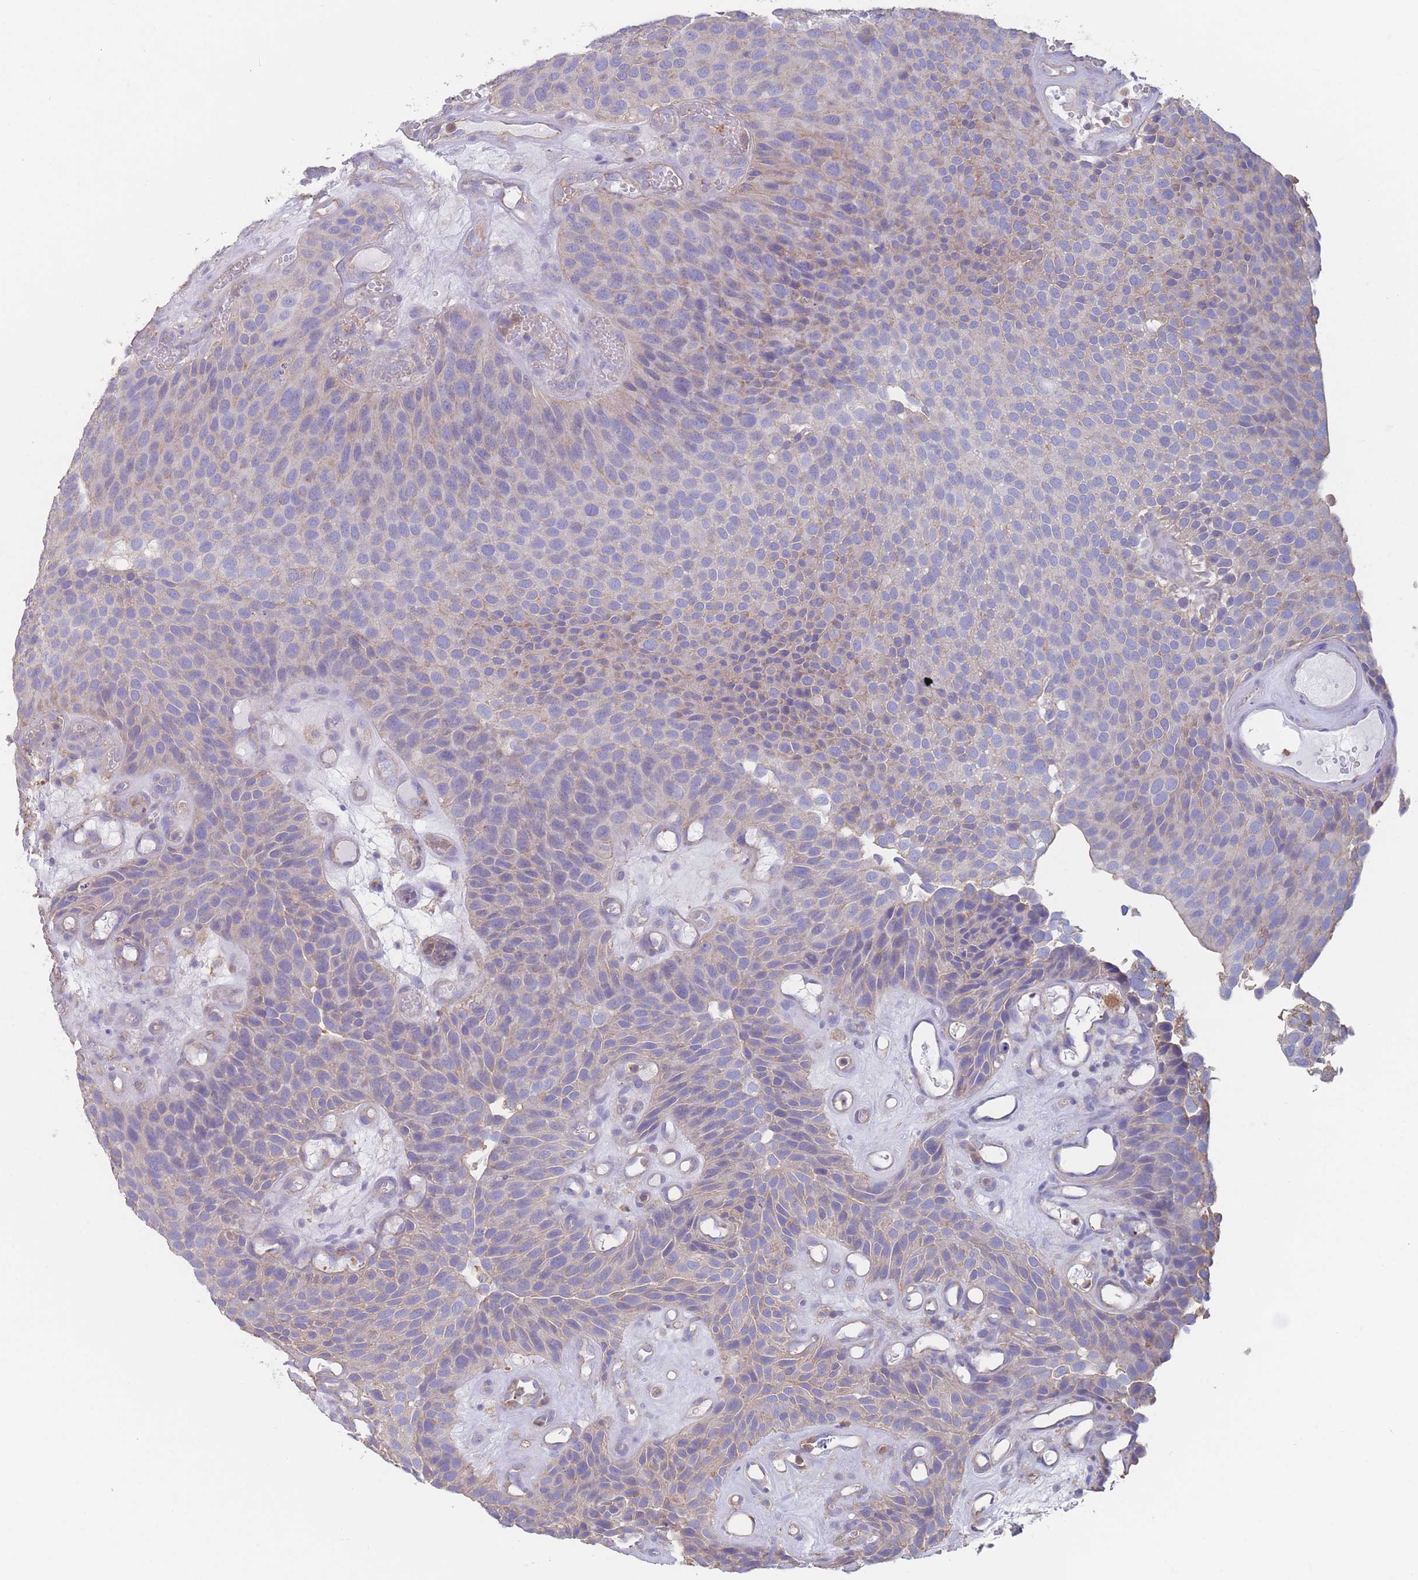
{"staining": {"intensity": "weak", "quantity": "<25%", "location": "cytoplasmic/membranous"}, "tissue": "urothelial cancer", "cell_type": "Tumor cells", "image_type": "cancer", "snomed": [{"axis": "morphology", "description": "Urothelial carcinoma, Low grade"}, {"axis": "topography", "description": "Urinary bladder"}], "caption": "The micrograph displays no significant positivity in tumor cells of urothelial carcinoma (low-grade).", "gene": "ADH1A", "patient": {"sex": "male", "age": 89}}